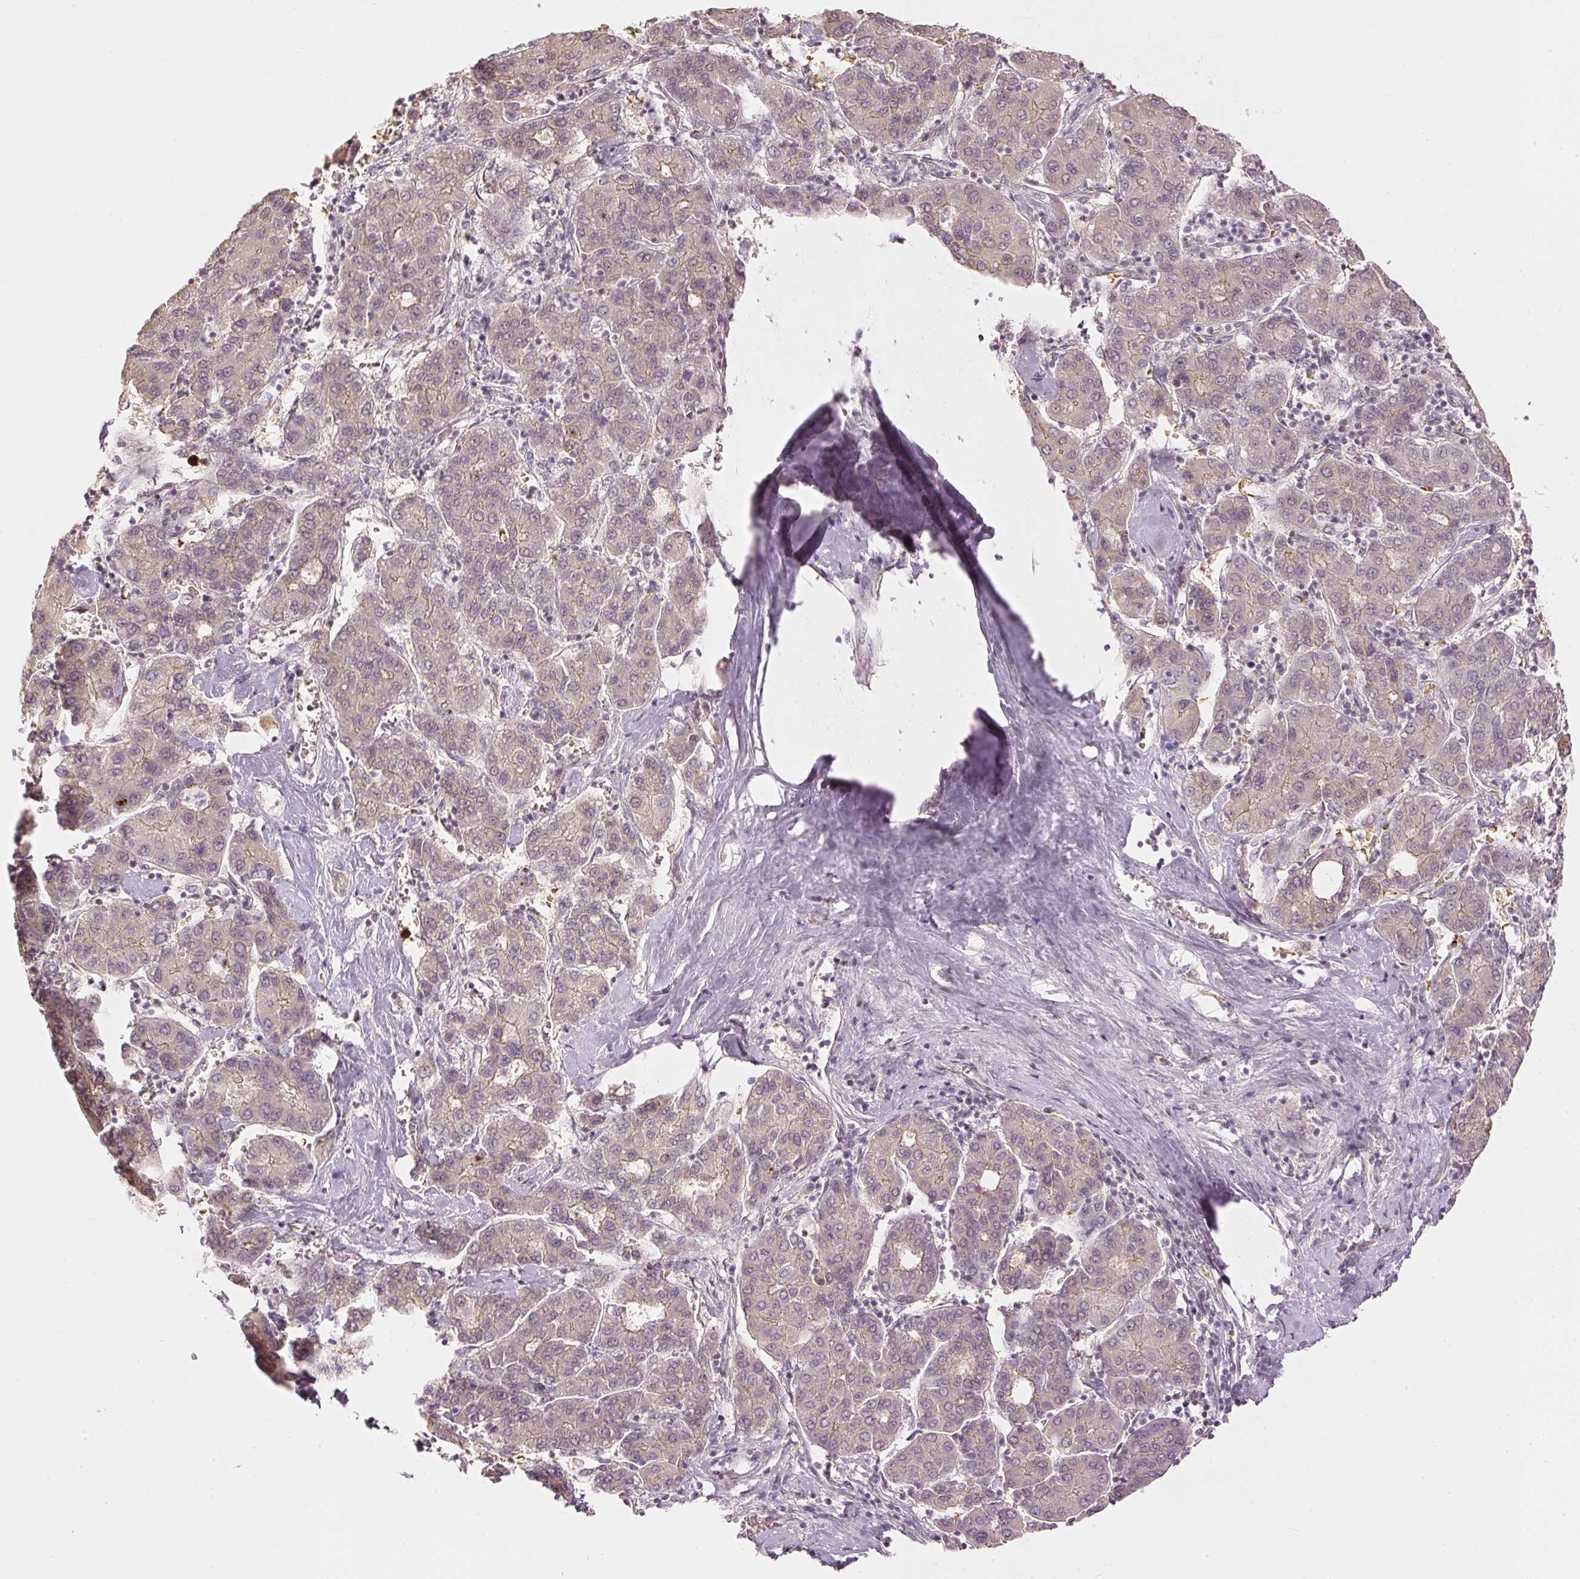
{"staining": {"intensity": "weak", "quantity": "25%-75%", "location": "cytoplasmic/membranous"}, "tissue": "liver cancer", "cell_type": "Tumor cells", "image_type": "cancer", "snomed": [{"axis": "morphology", "description": "Carcinoma, Hepatocellular, NOS"}, {"axis": "topography", "description": "Liver"}], "caption": "This photomicrograph shows liver cancer stained with IHC to label a protein in brown. The cytoplasmic/membranous of tumor cells show weak positivity for the protein. Nuclei are counter-stained blue.", "gene": "GZMA", "patient": {"sex": "male", "age": 65}}